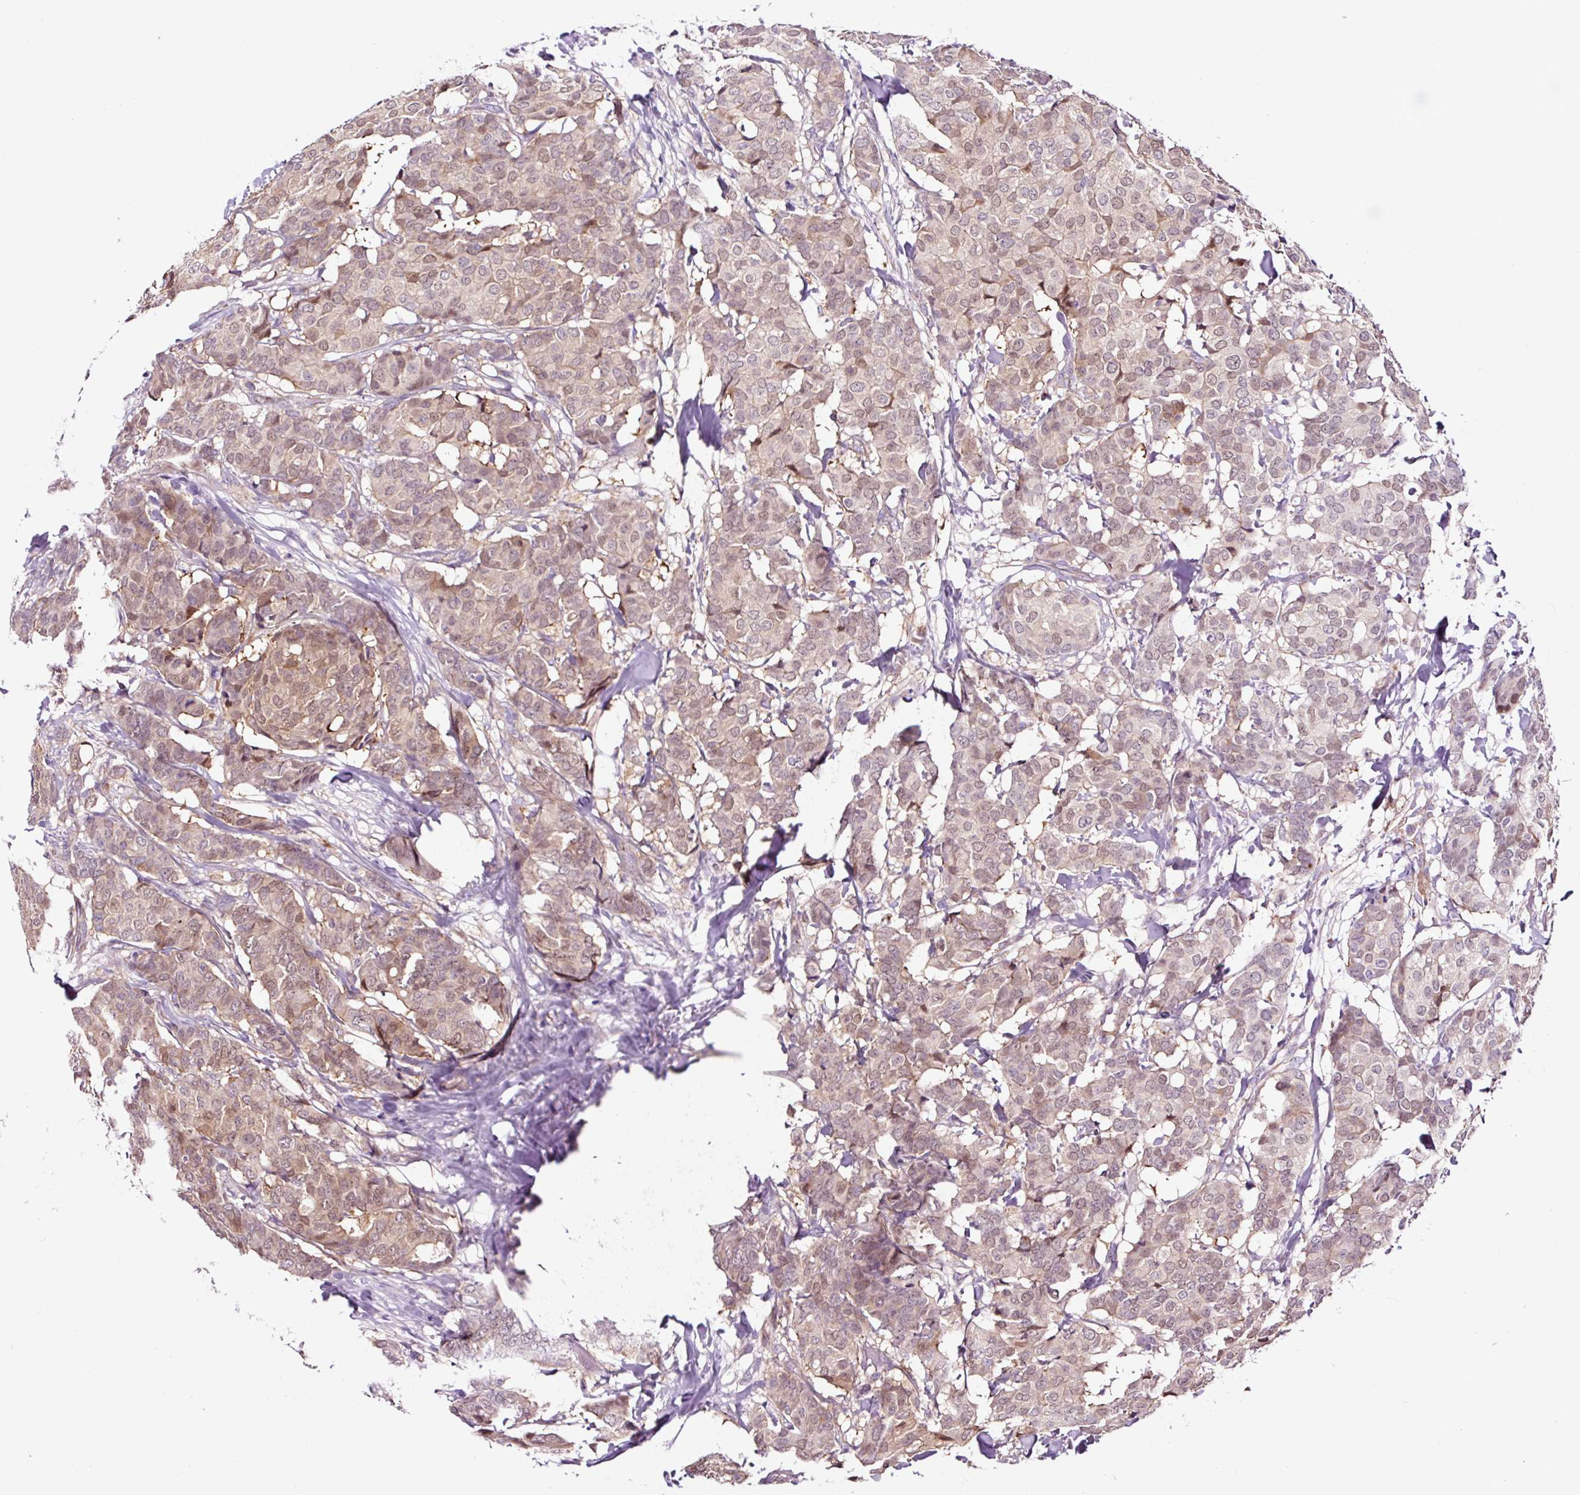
{"staining": {"intensity": "moderate", "quantity": ">75%", "location": "cytoplasmic/membranous,nuclear"}, "tissue": "breast cancer", "cell_type": "Tumor cells", "image_type": "cancer", "snomed": [{"axis": "morphology", "description": "Duct carcinoma"}, {"axis": "topography", "description": "Breast"}], "caption": "Approximately >75% of tumor cells in intraductal carcinoma (breast) reveal moderate cytoplasmic/membranous and nuclear protein staining as visualized by brown immunohistochemical staining.", "gene": "TAFA3", "patient": {"sex": "female", "age": 75}}